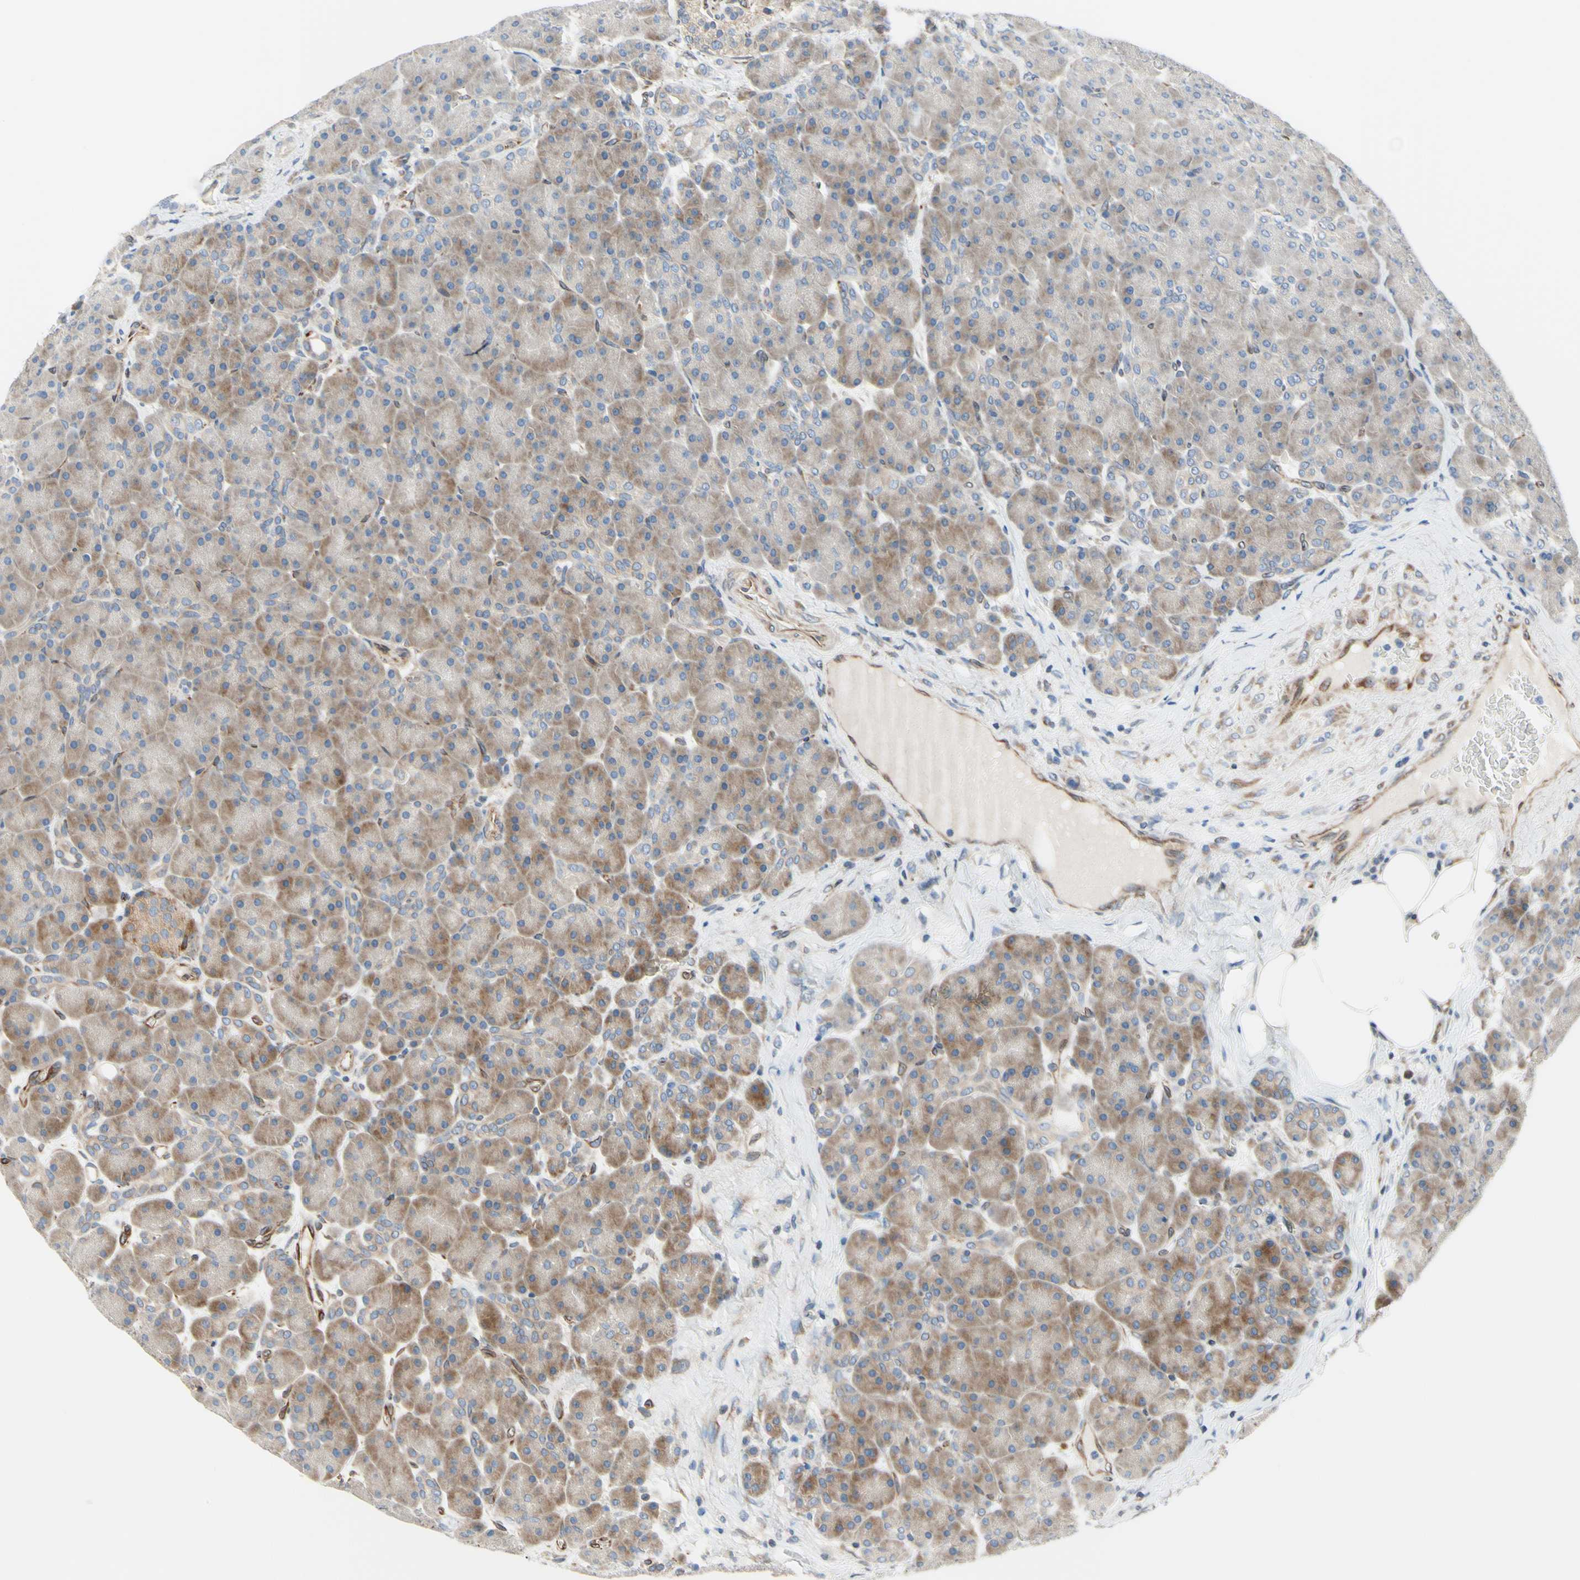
{"staining": {"intensity": "weak", "quantity": ">75%", "location": "cytoplasmic/membranous"}, "tissue": "pancreas", "cell_type": "Exocrine glandular cells", "image_type": "normal", "snomed": [{"axis": "morphology", "description": "Normal tissue, NOS"}, {"axis": "topography", "description": "Pancreas"}], "caption": "Immunohistochemistry (IHC) image of normal pancreas stained for a protein (brown), which demonstrates low levels of weak cytoplasmic/membranous positivity in about >75% of exocrine glandular cells.", "gene": "TRAF2", "patient": {"sex": "male", "age": 66}}